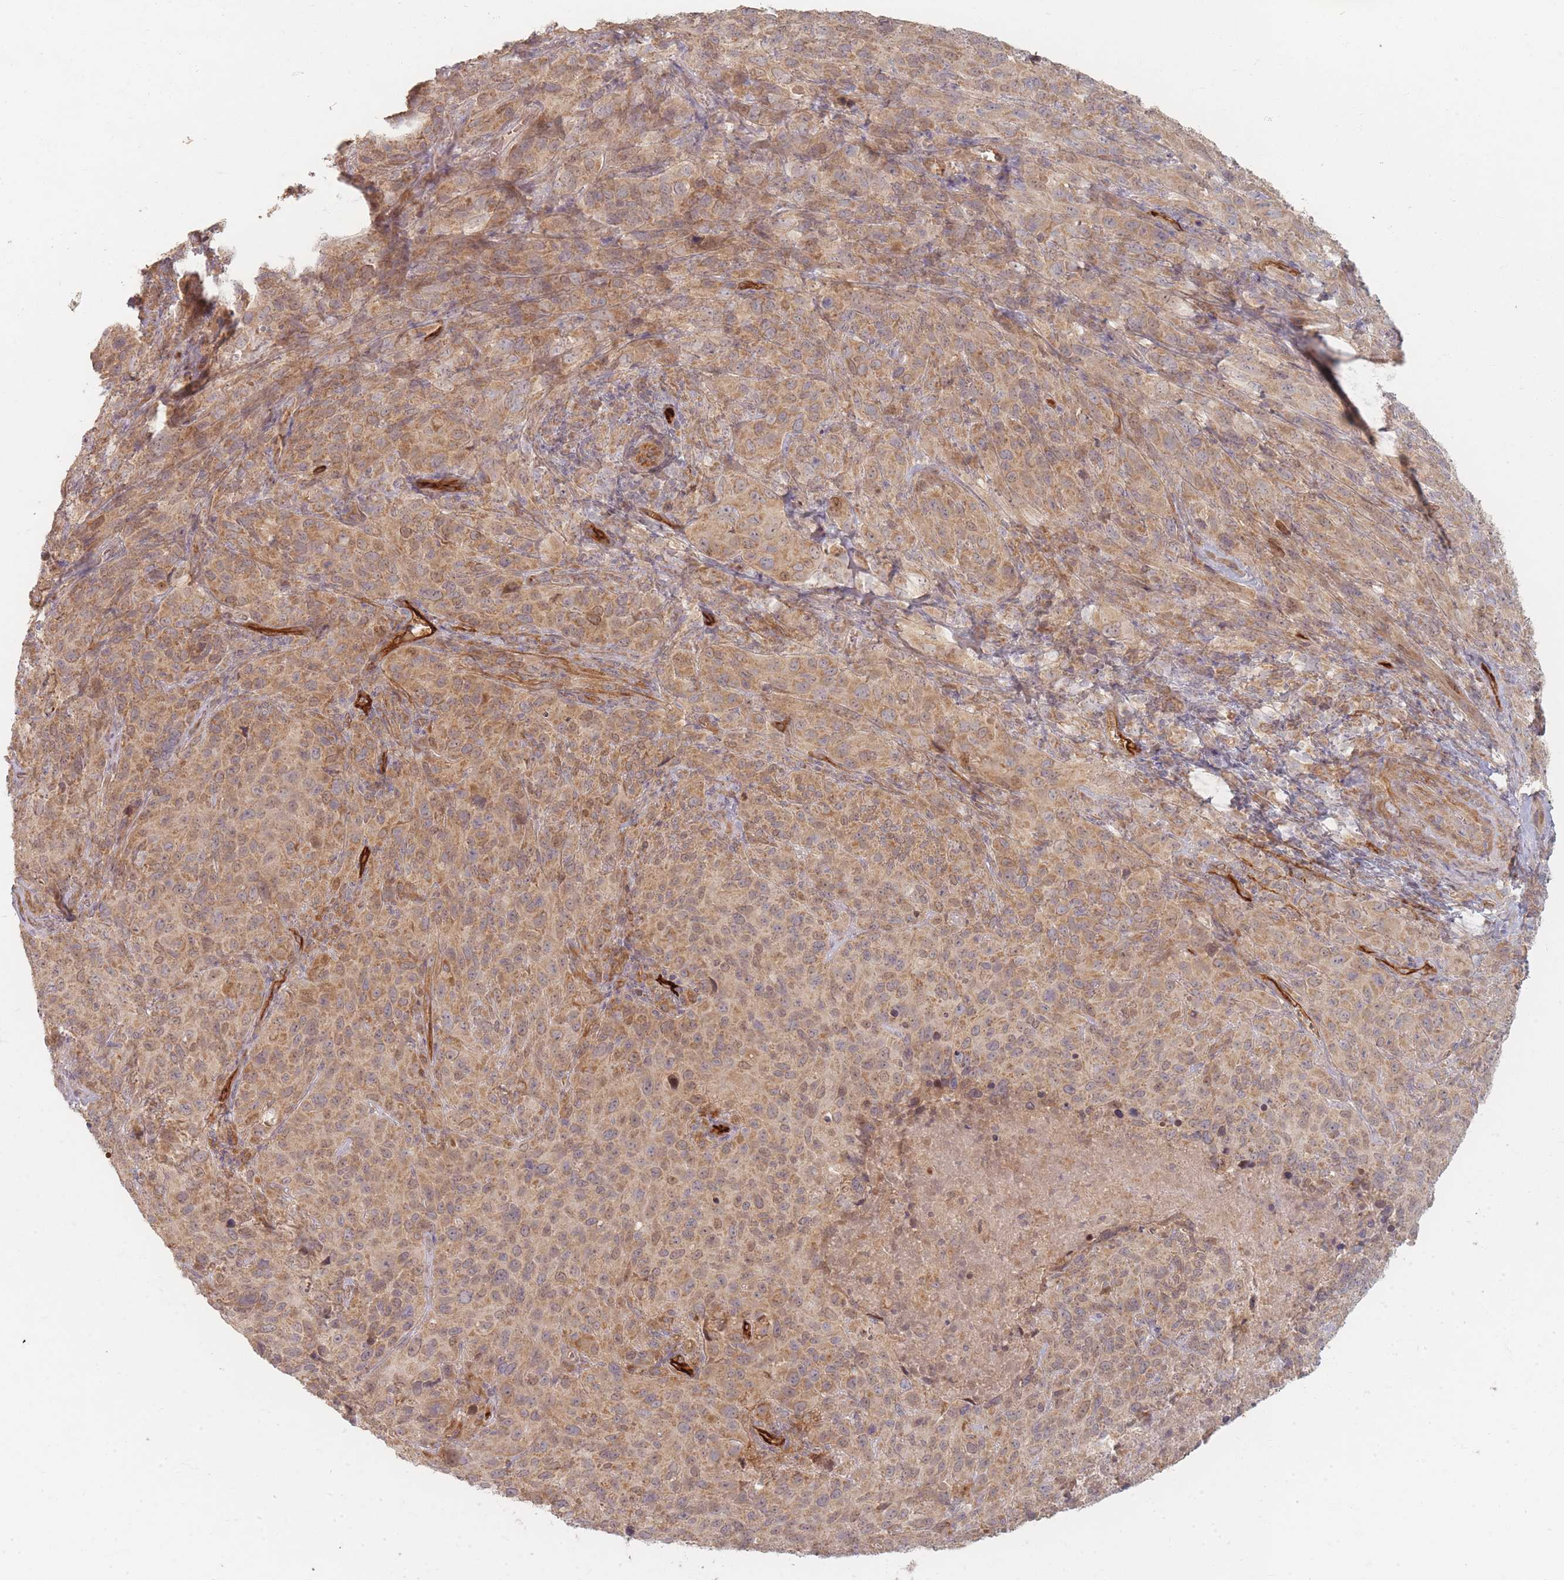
{"staining": {"intensity": "moderate", "quantity": ">75%", "location": "cytoplasmic/membranous"}, "tissue": "cervical cancer", "cell_type": "Tumor cells", "image_type": "cancer", "snomed": [{"axis": "morphology", "description": "Squamous cell carcinoma, NOS"}, {"axis": "topography", "description": "Cervix"}], "caption": "Tumor cells show medium levels of moderate cytoplasmic/membranous expression in about >75% of cells in human cervical cancer (squamous cell carcinoma).", "gene": "MRPS6", "patient": {"sex": "female", "age": 51}}